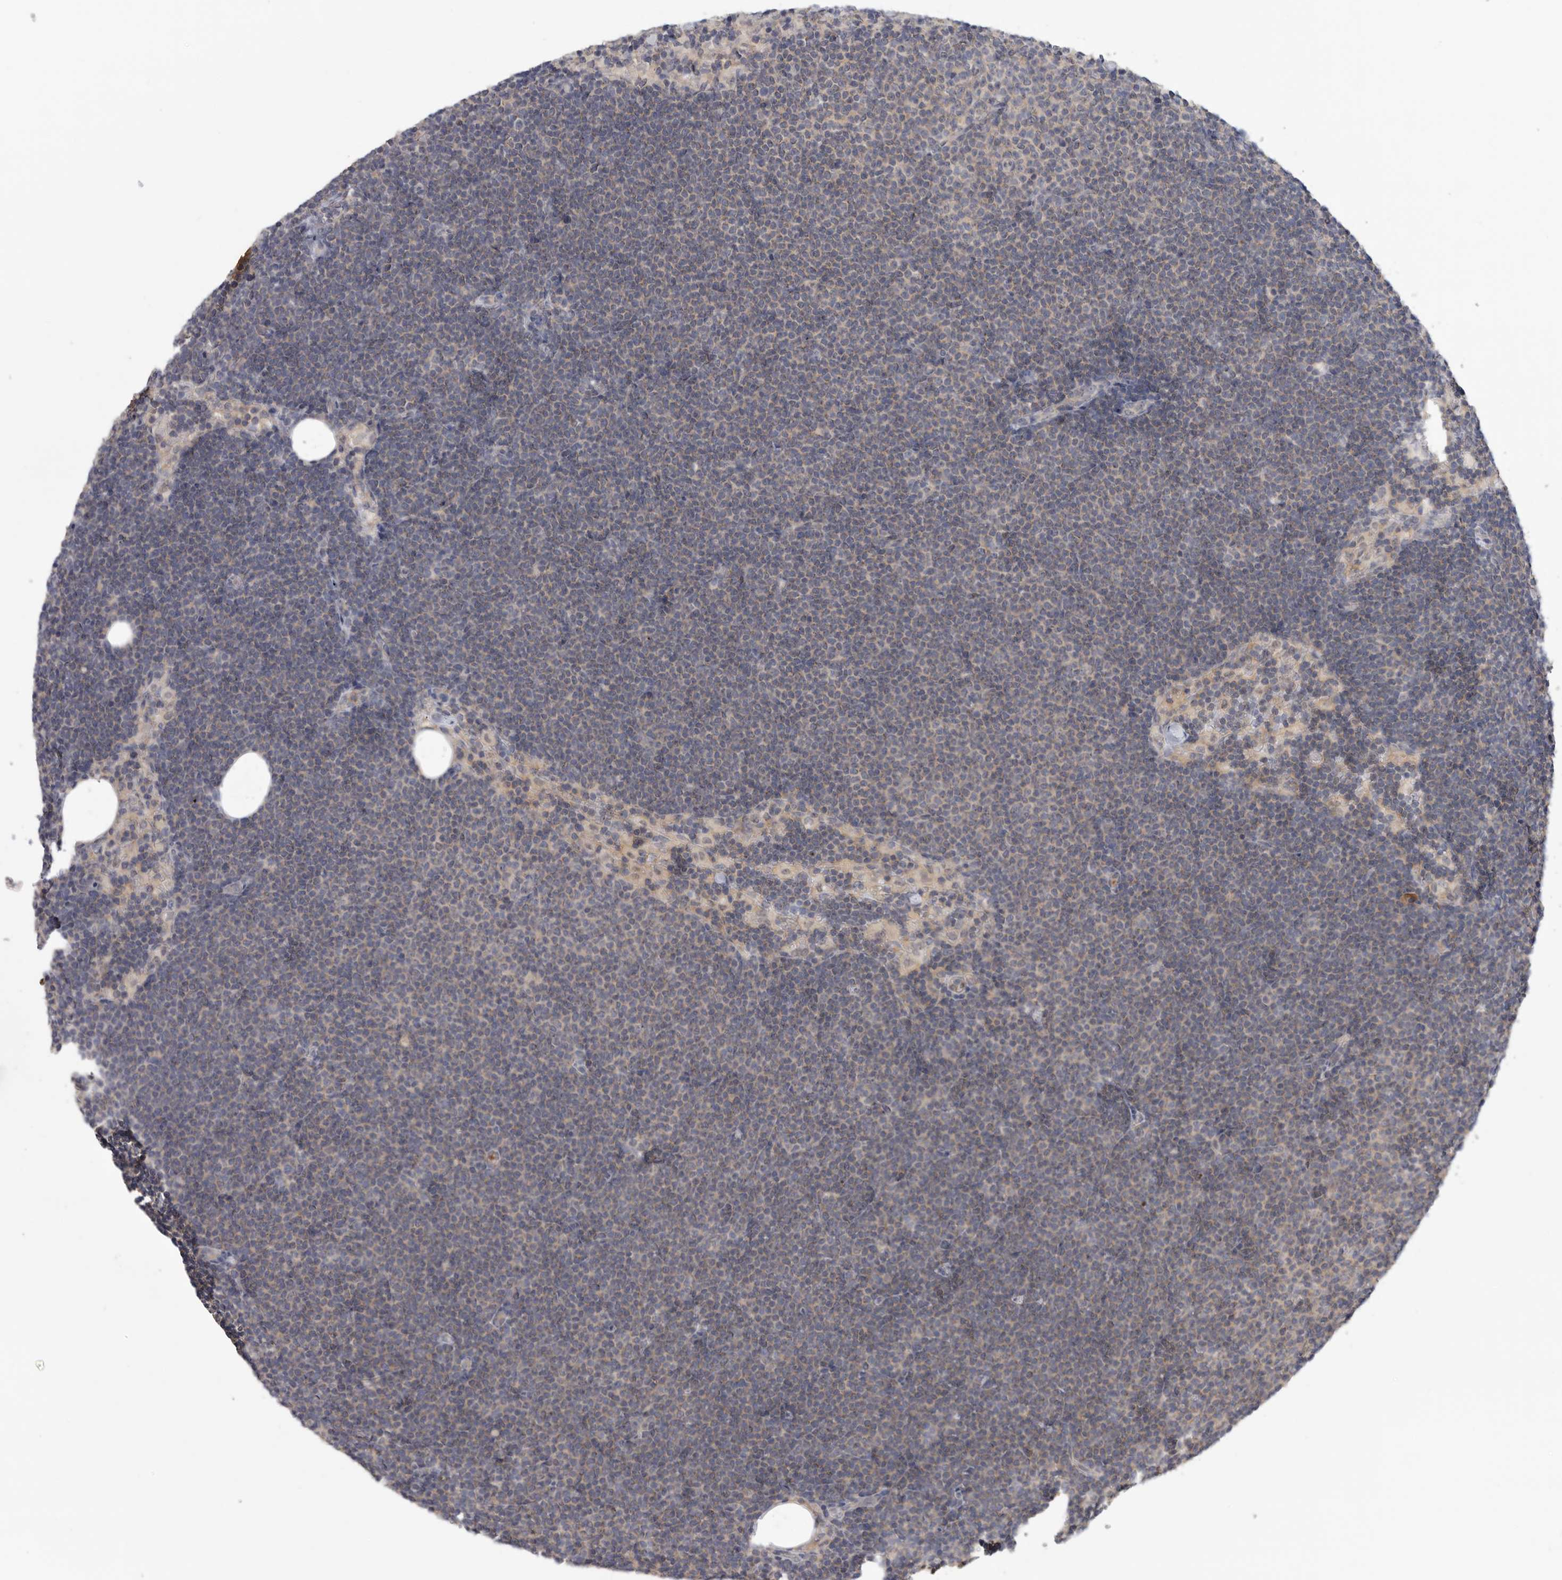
{"staining": {"intensity": "negative", "quantity": "none", "location": "none"}, "tissue": "lymphoma", "cell_type": "Tumor cells", "image_type": "cancer", "snomed": [{"axis": "morphology", "description": "Malignant lymphoma, non-Hodgkin's type, Low grade"}, {"axis": "topography", "description": "Lymph node"}], "caption": "Tumor cells are negative for brown protein staining in lymphoma.", "gene": "KLK5", "patient": {"sex": "female", "age": 53}}